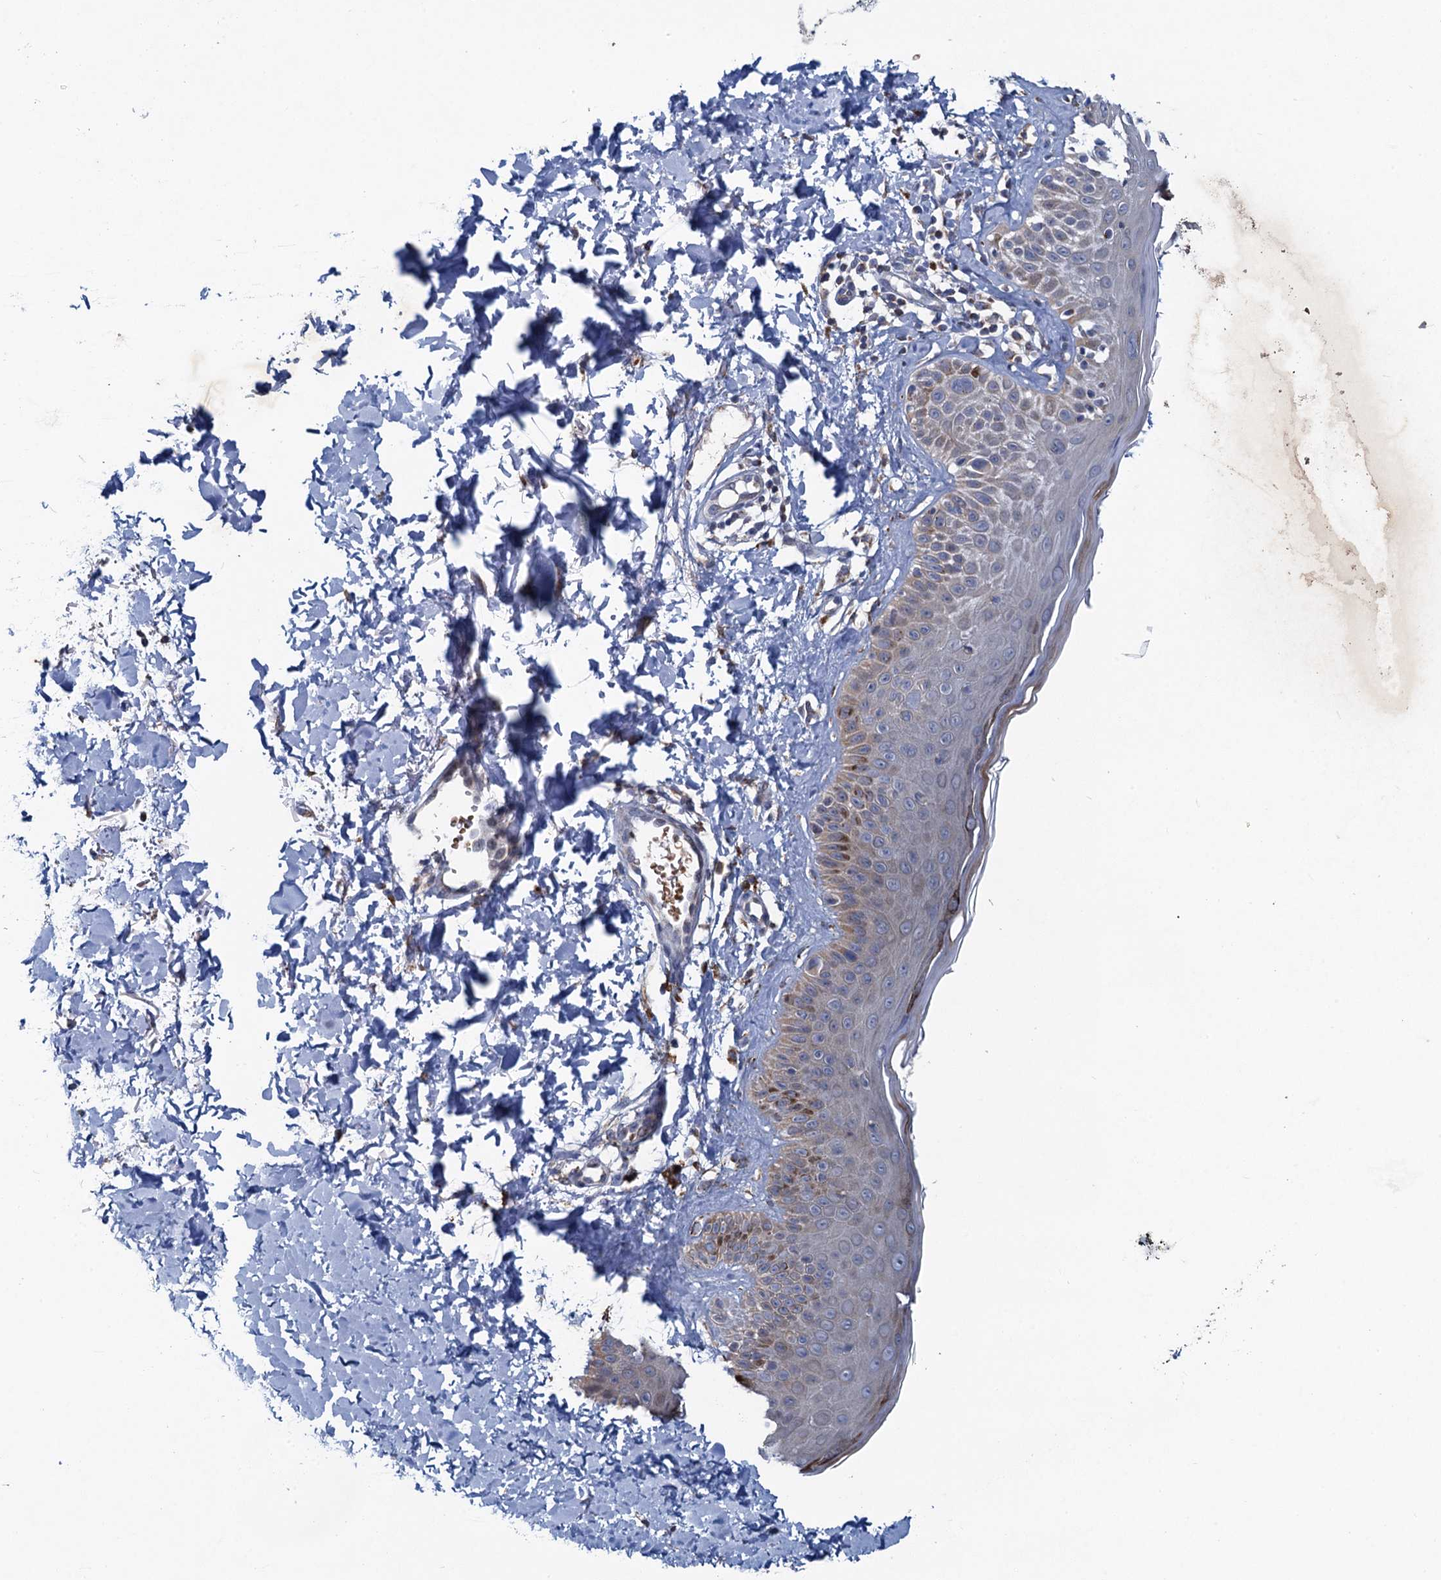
{"staining": {"intensity": "moderate", "quantity": "25%-75%", "location": "cytoplasmic/membranous"}, "tissue": "skin", "cell_type": "Fibroblasts", "image_type": "normal", "snomed": [{"axis": "morphology", "description": "Normal tissue, NOS"}, {"axis": "topography", "description": "Skin"}], "caption": "This image demonstrates immunohistochemistry (IHC) staining of unremarkable human skin, with medium moderate cytoplasmic/membranous staining in about 25%-75% of fibroblasts.", "gene": "ATOSA", "patient": {"sex": "male", "age": 52}}